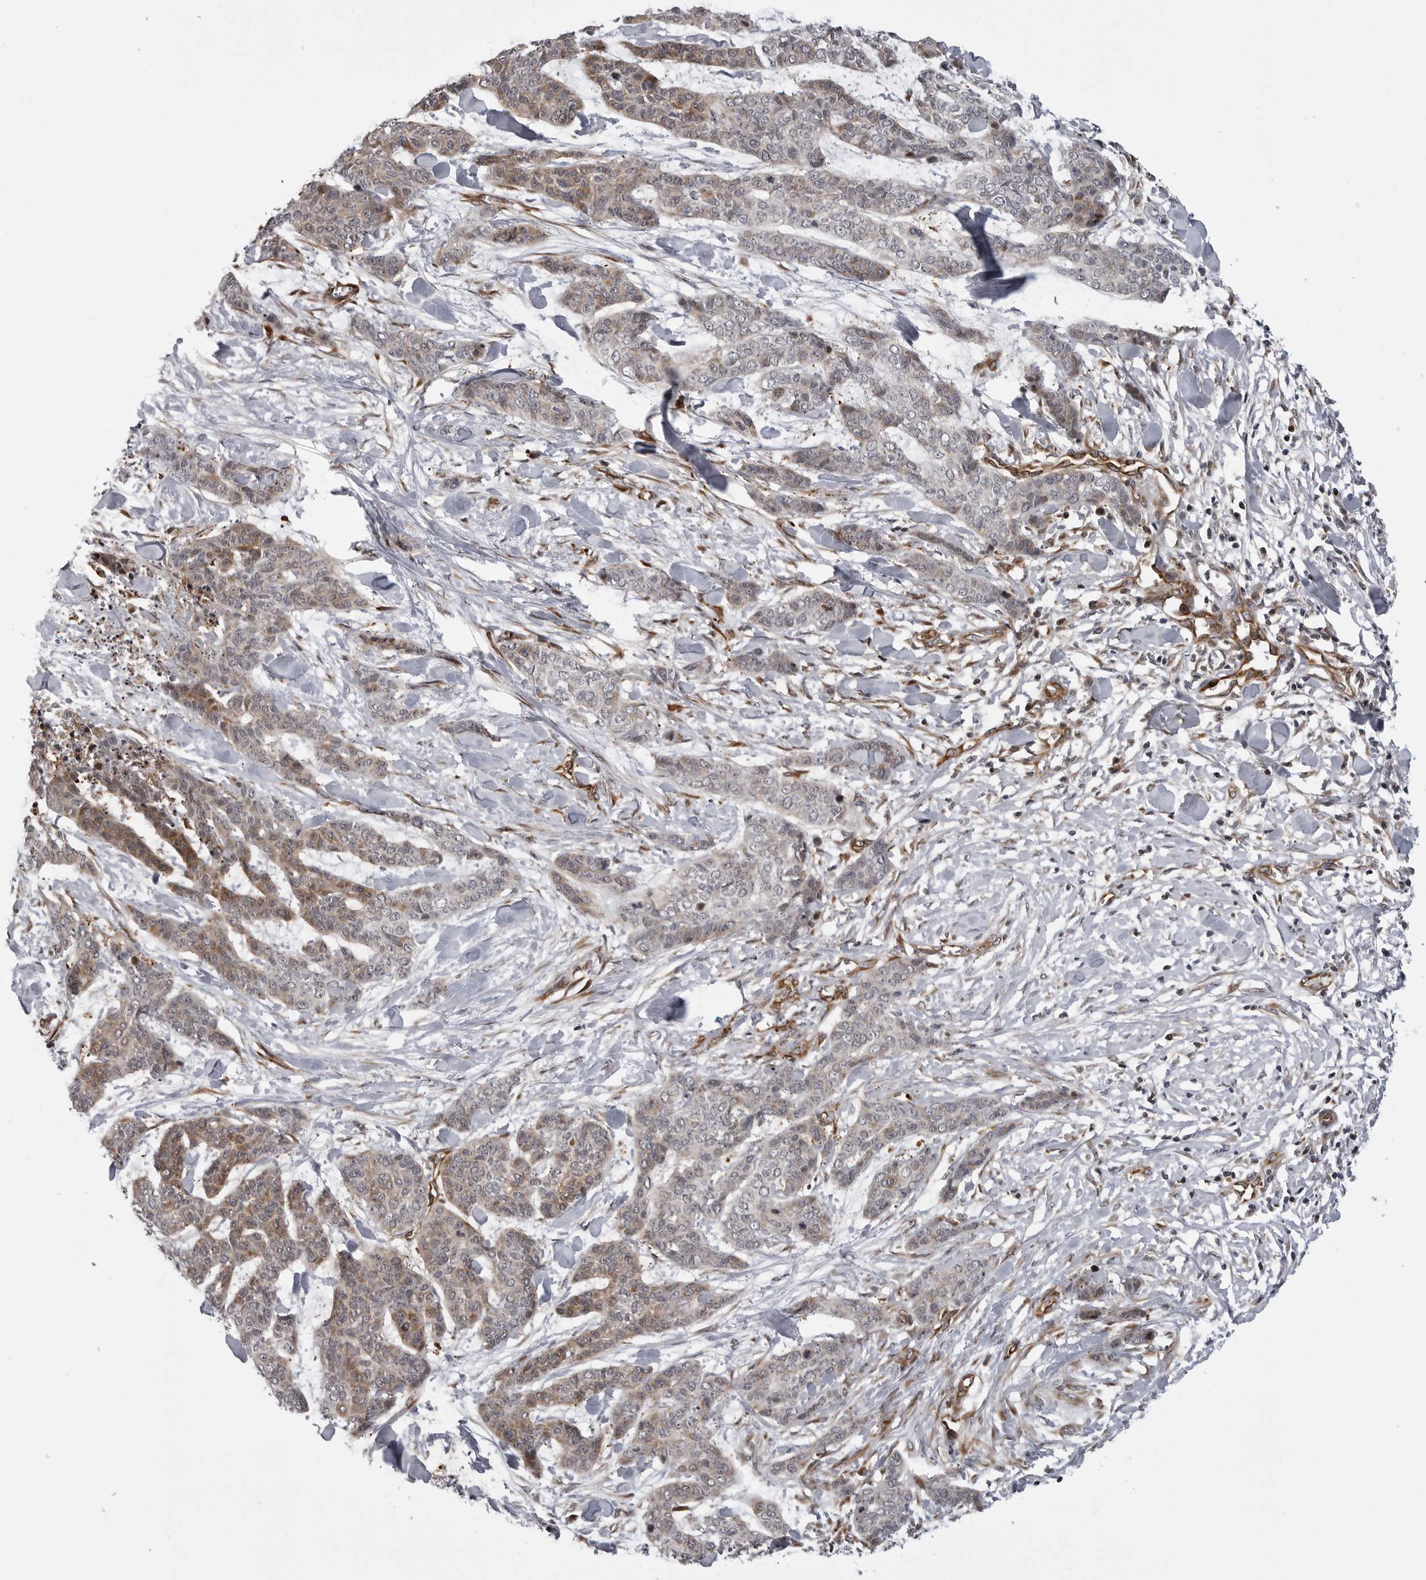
{"staining": {"intensity": "moderate", "quantity": "<25%", "location": "cytoplasmic/membranous"}, "tissue": "skin cancer", "cell_type": "Tumor cells", "image_type": "cancer", "snomed": [{"axis": "morphology", "description": "Basal cell carcinoma"}, {"axis": "topography", "description": "Skin"}], "caption": "About <25% of tumor cells in basal cell carcinoma (skin) exhibit moderate cytoplasmic/membranous protein positivity as visualized by brown immunohistochemical staining.", "gene": "ABL1", "patient": {"sex": "female", "age": 64}}